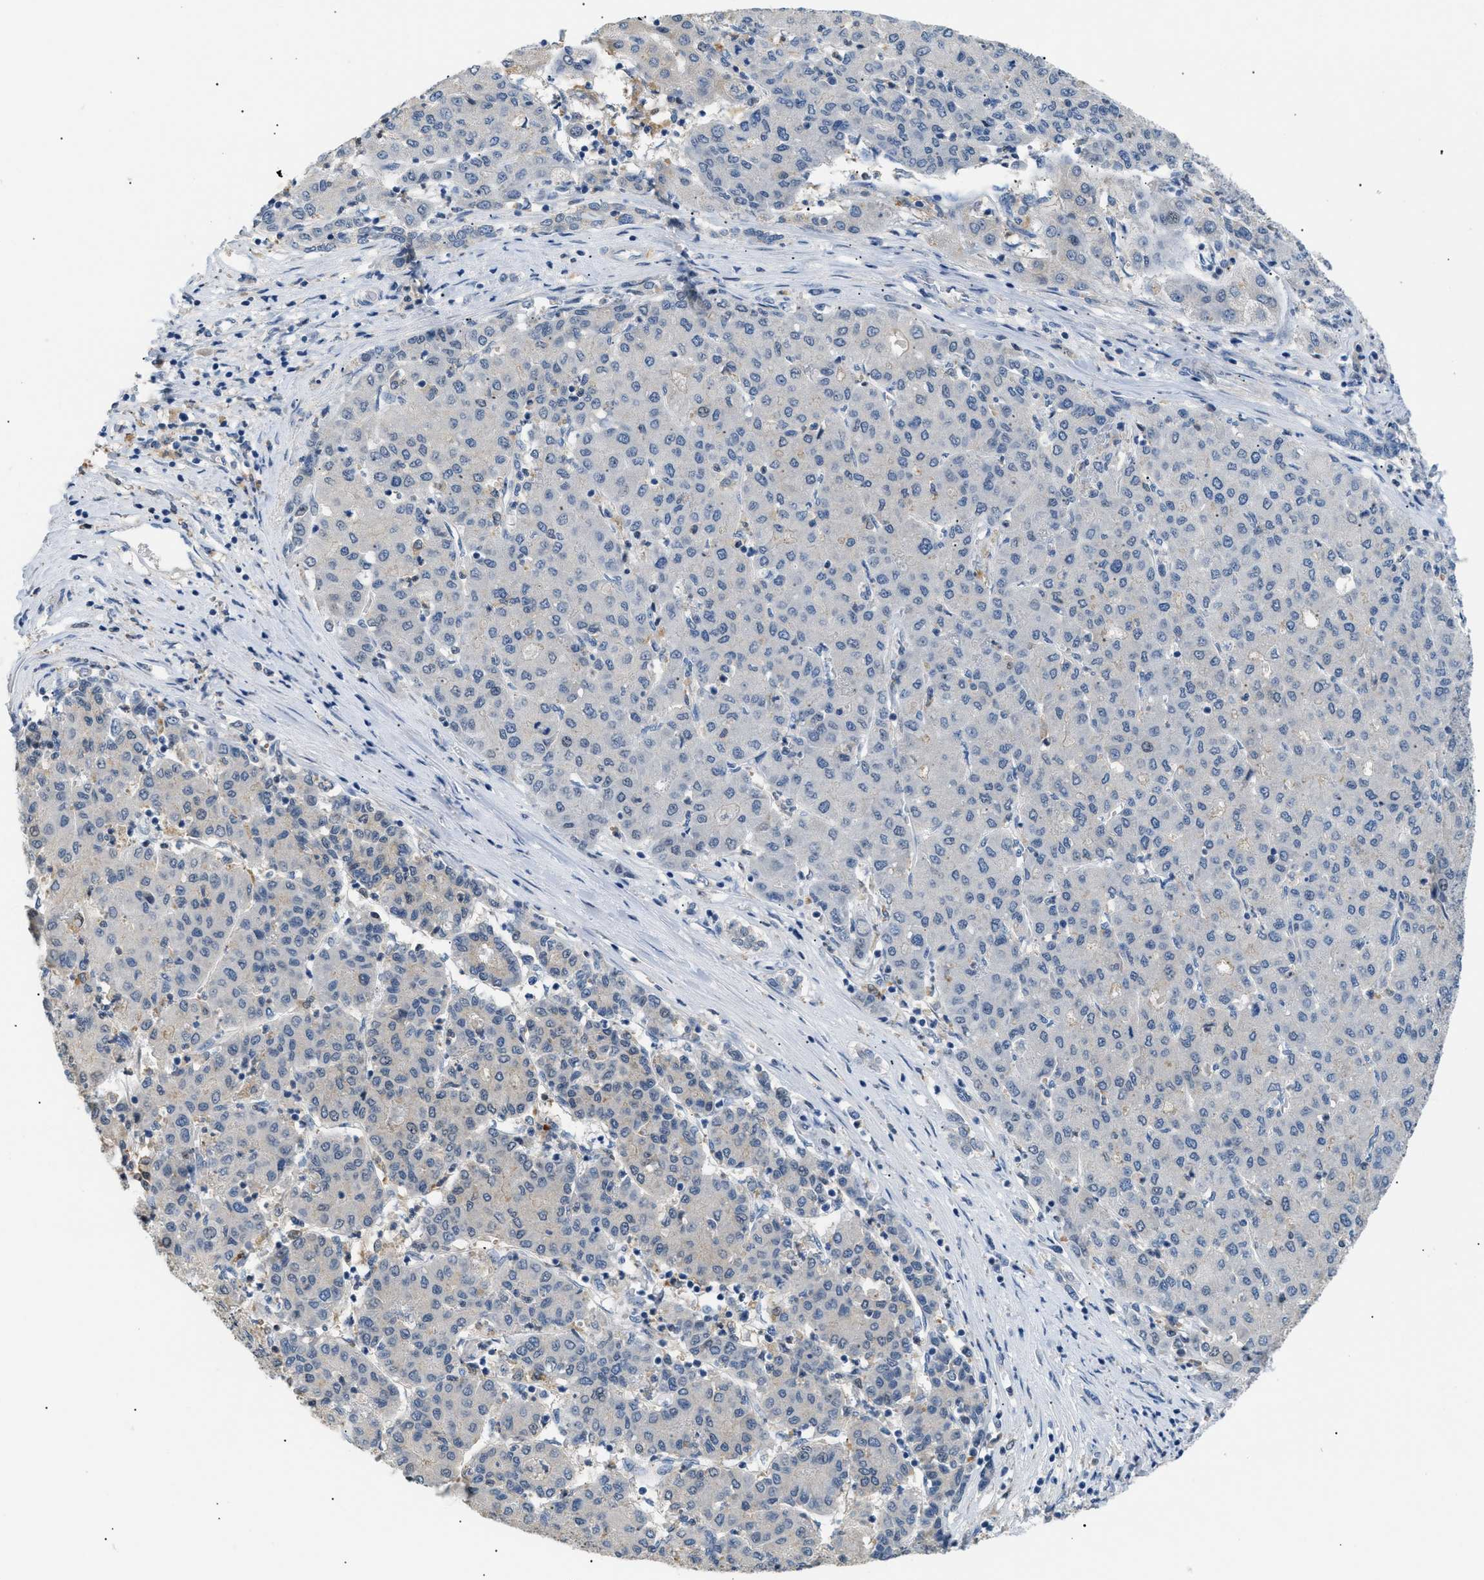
{"staining": {"intensity": "negative", "quantity": "none", "location": "none"}, "tissue": "liver cancer", "cell_type": "Tumor cells", "image_type": "cancer", "snomed": [{"axis": "morphology", "description": "Carcinoma, Hepatocellular, NOS"}, {"axis": "topography", "description": "Liver"}], "caption": "A micrograph of human liver cancer is negative for staining in tumor cells. The staining was performed using DAB to visualize the protein expression in brown, while the nuclei were stained in blue with hematoxylin (Magnification: 20x).", "gene": "AKR1A1", "patient": {"sex": "male", "age": 65}}